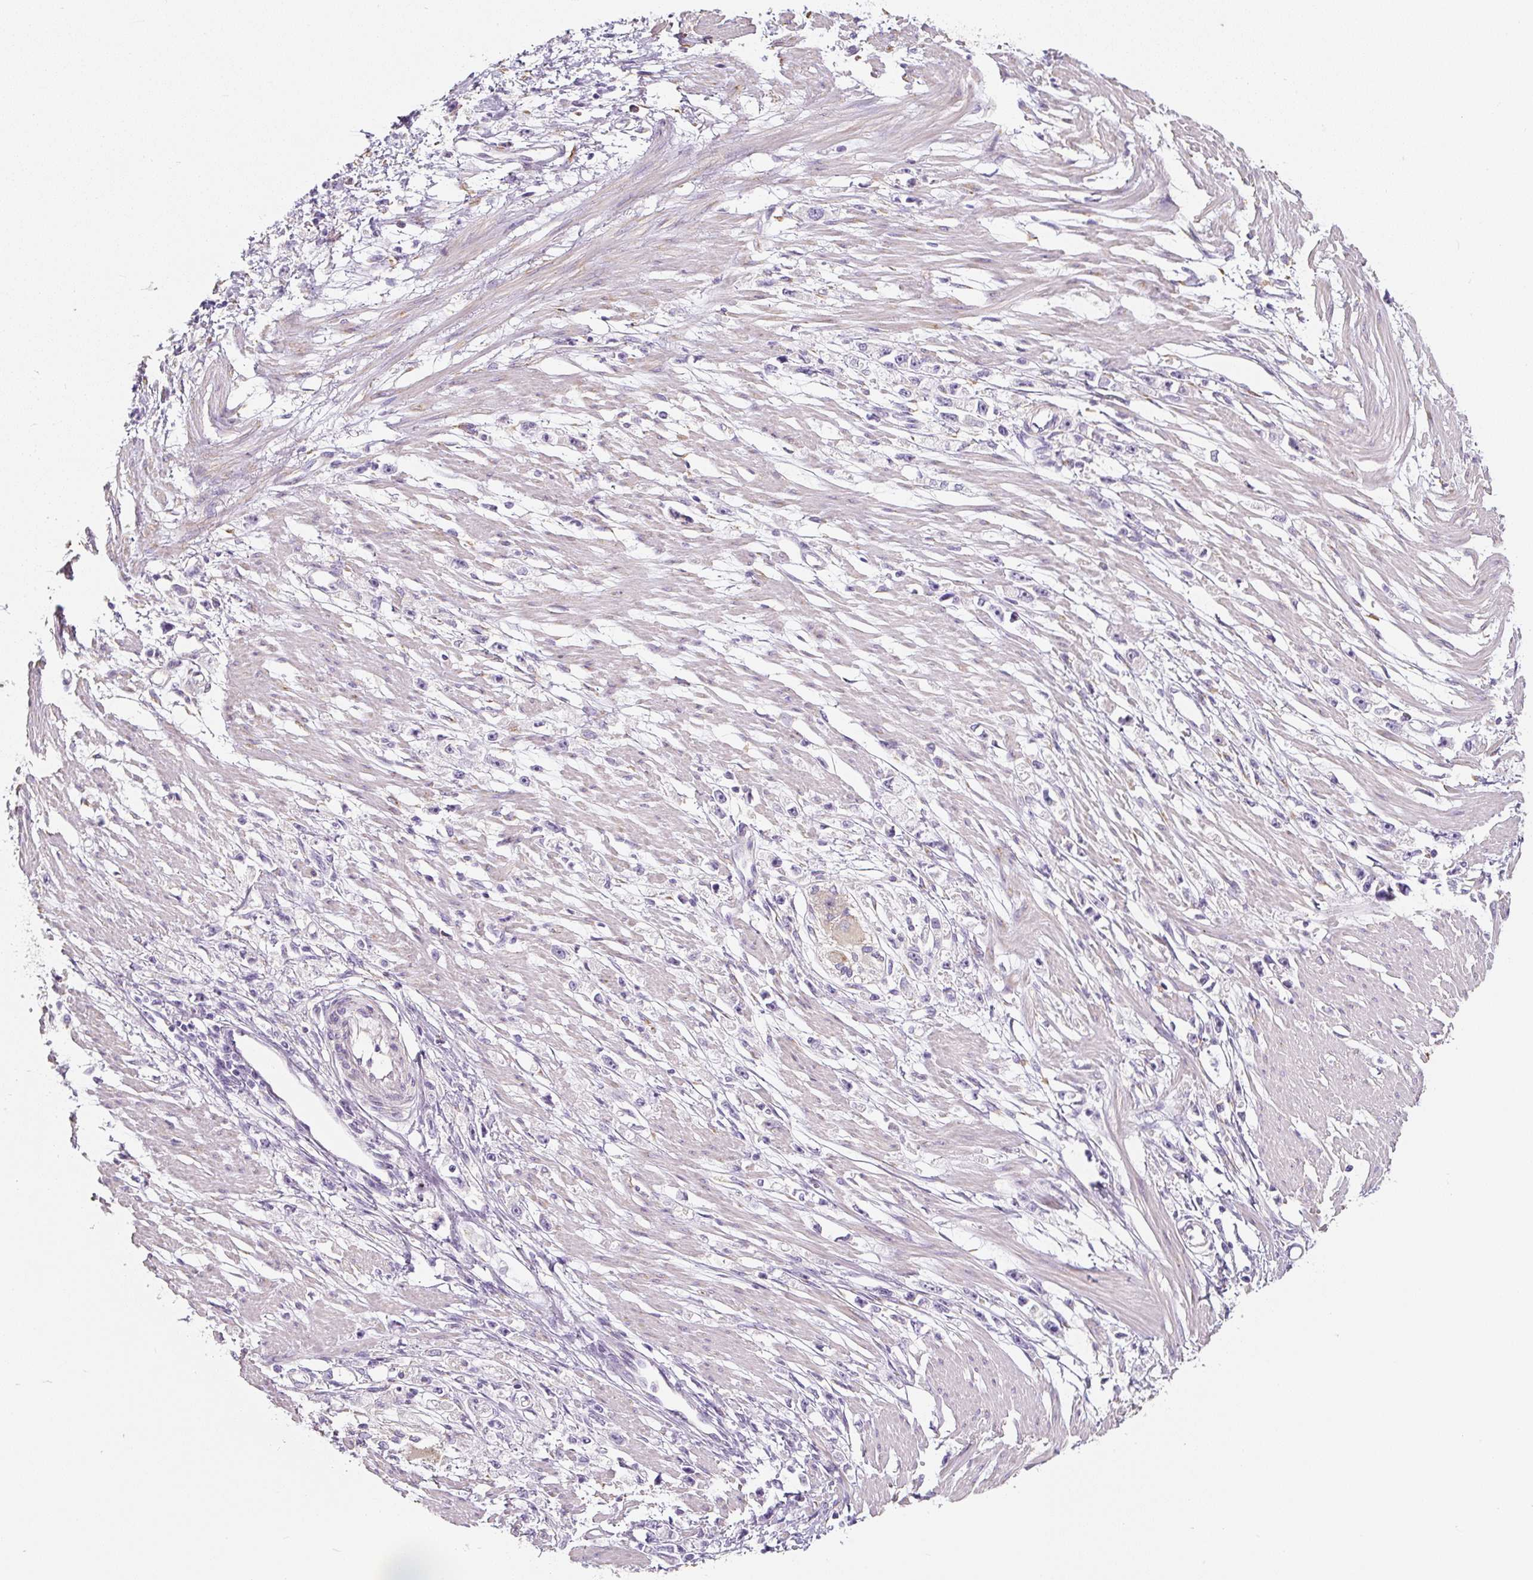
{"staining": {"intensity": "negative", "quantity": "none", "location": "none"}, "tissue": "stomach cancer", "cell_type": "Tumor cells", "image_type": "cancer", "snomed": [{"axis": "morphology", "description": "Adenocarcinoma, NOS"}, {"axis": "topography", "description": "Stomach"}], "caption": "DAB immunohistochemical staining of adenocarcinoma (stomach) exhibits no significant positivity in tumor cells.", "gene": "PWWP3B", "patient": {"sex": "female", "age": 59}}